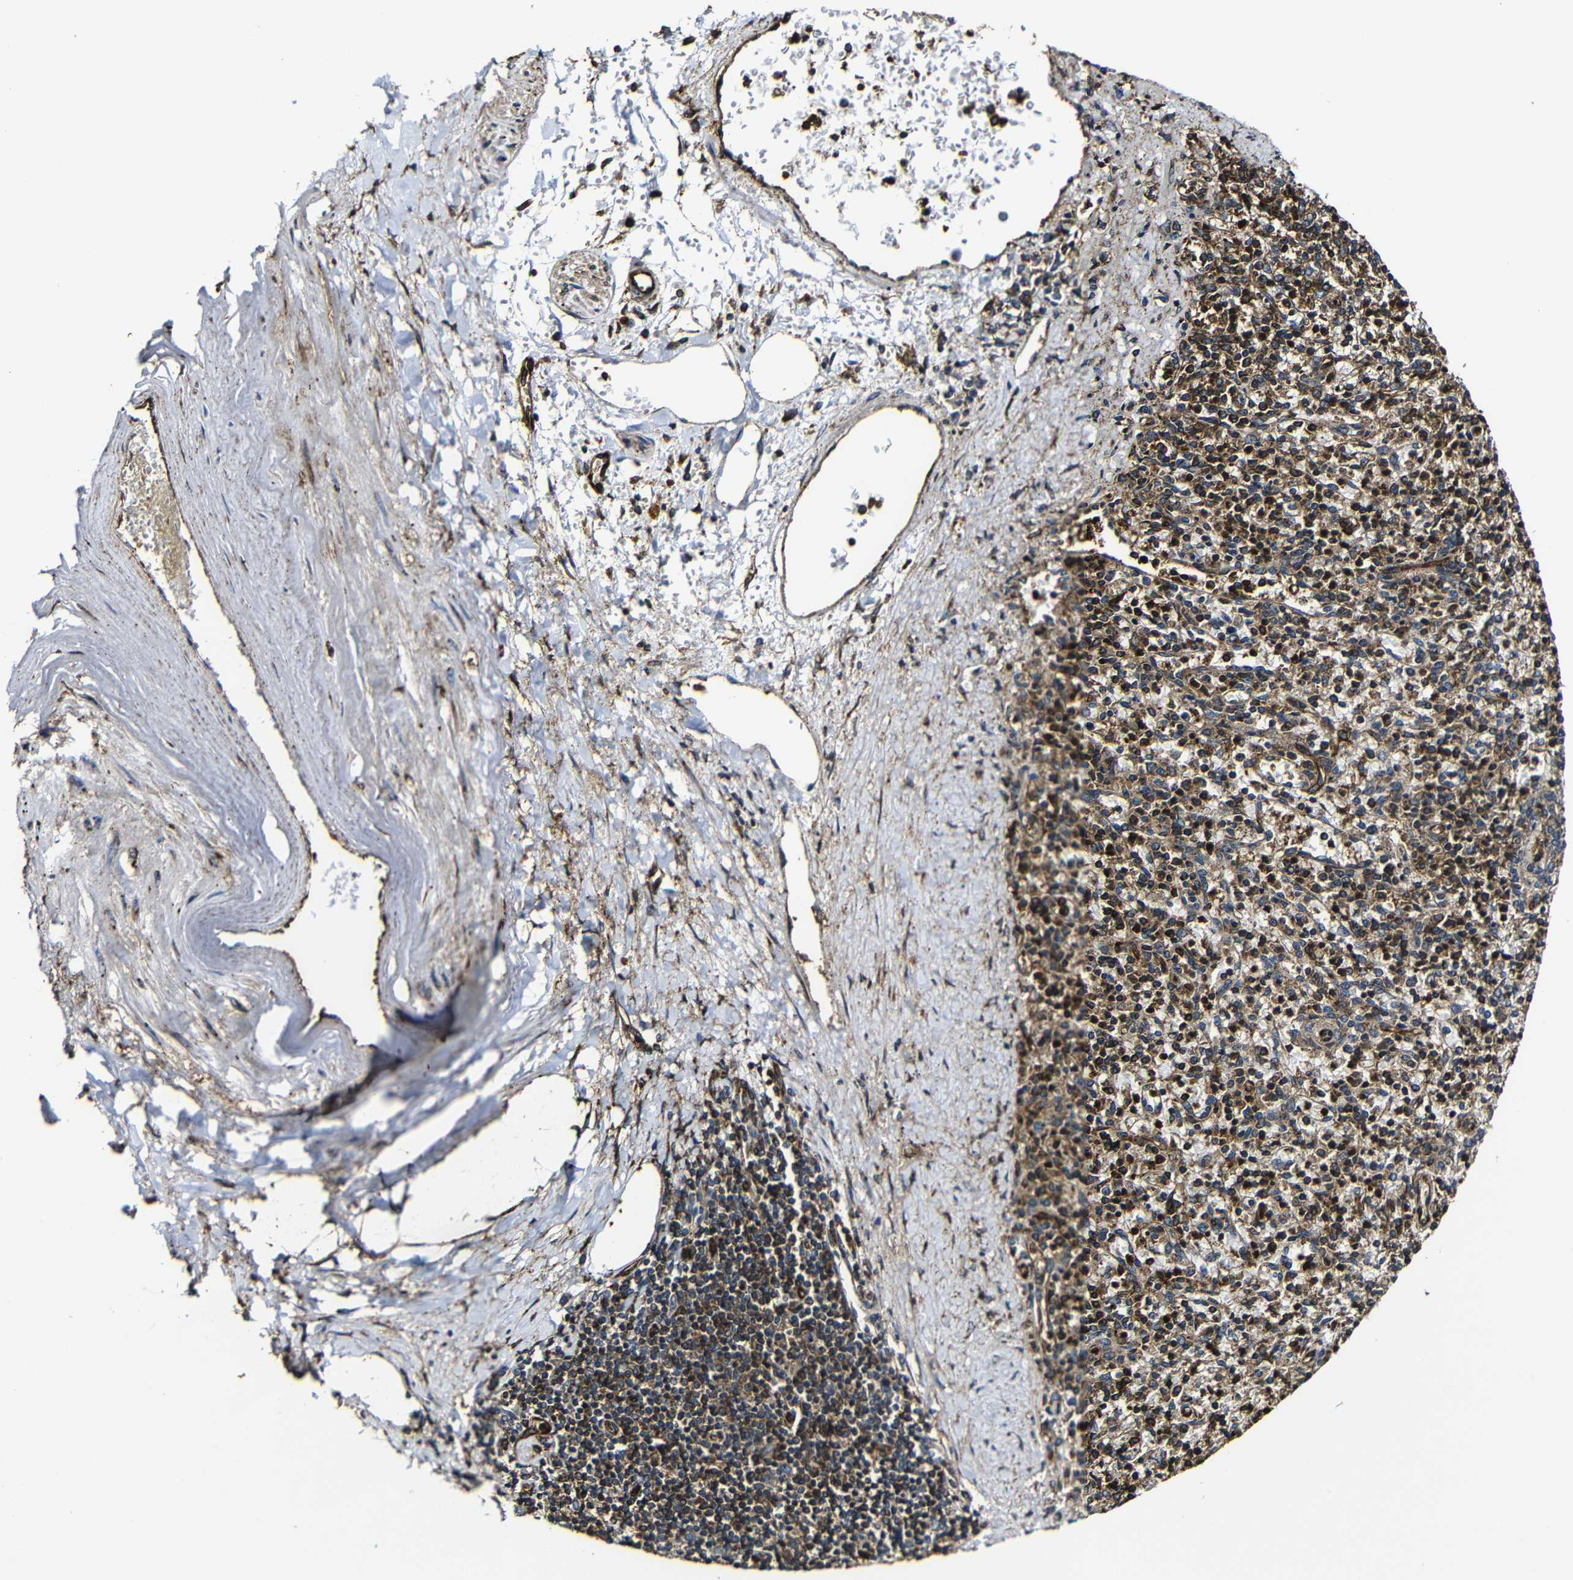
{"staining": {"intensity": "strong", "quantity": "25%-75%", "location": "cytoplasmic/membranous"}, "tissue": "spleen", "cell_type": "Cells in red pulp", "image_type": "normal", "snomed": [{"axis": "morphology", "description": "Normal tissue, NOS"}, {"axis": "topography", "description": "Spleen"}], "caption": "Cells in red pulp show strong cytoplasmic/membranous staining in about 25%-75% of cells in normal spleen.", "gene": "MSN", "patient": {"sex": "male", "age": 72}}